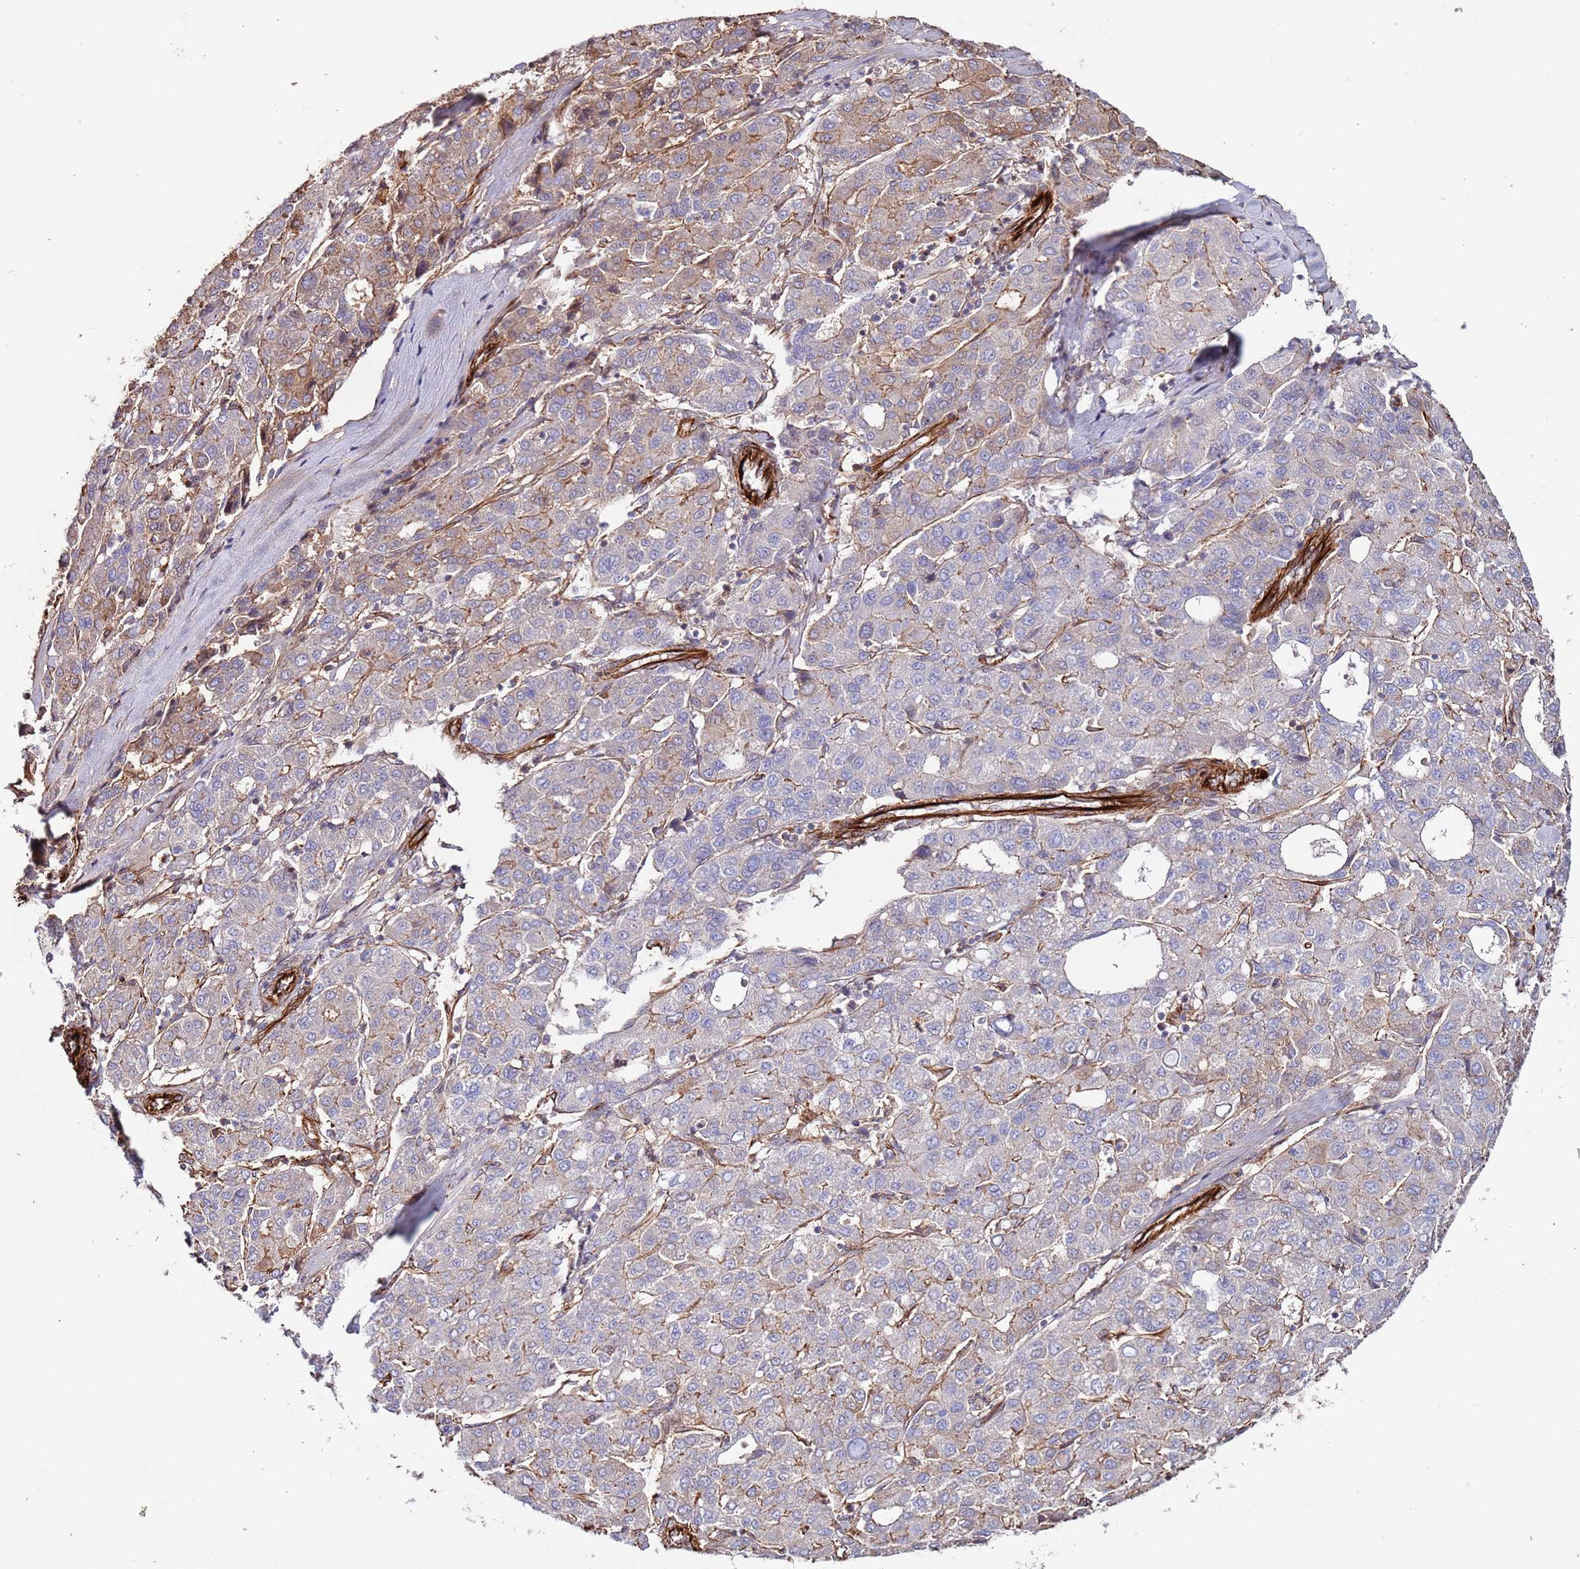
{"staining": {"intensity": "weak", "quantity": "<25%", "location": "cytoplasmic/membranous"}, "tissue": "liver cancer", "cell_type": "Tumor cells", "image_type": "cancer", "snomed": [{"axis": "morphology", "description": "Carcinoma, Hepatocellular, NOS"}, {"axis": "topography", "description": "Liver"}], "caption": "Hepatocellular carcinoma (liver) stained for a protein using IHC demonstrates no positivity tumor cells.", "gene": "MRGPRE", "patient": {"sex": "male", "age": 65}}